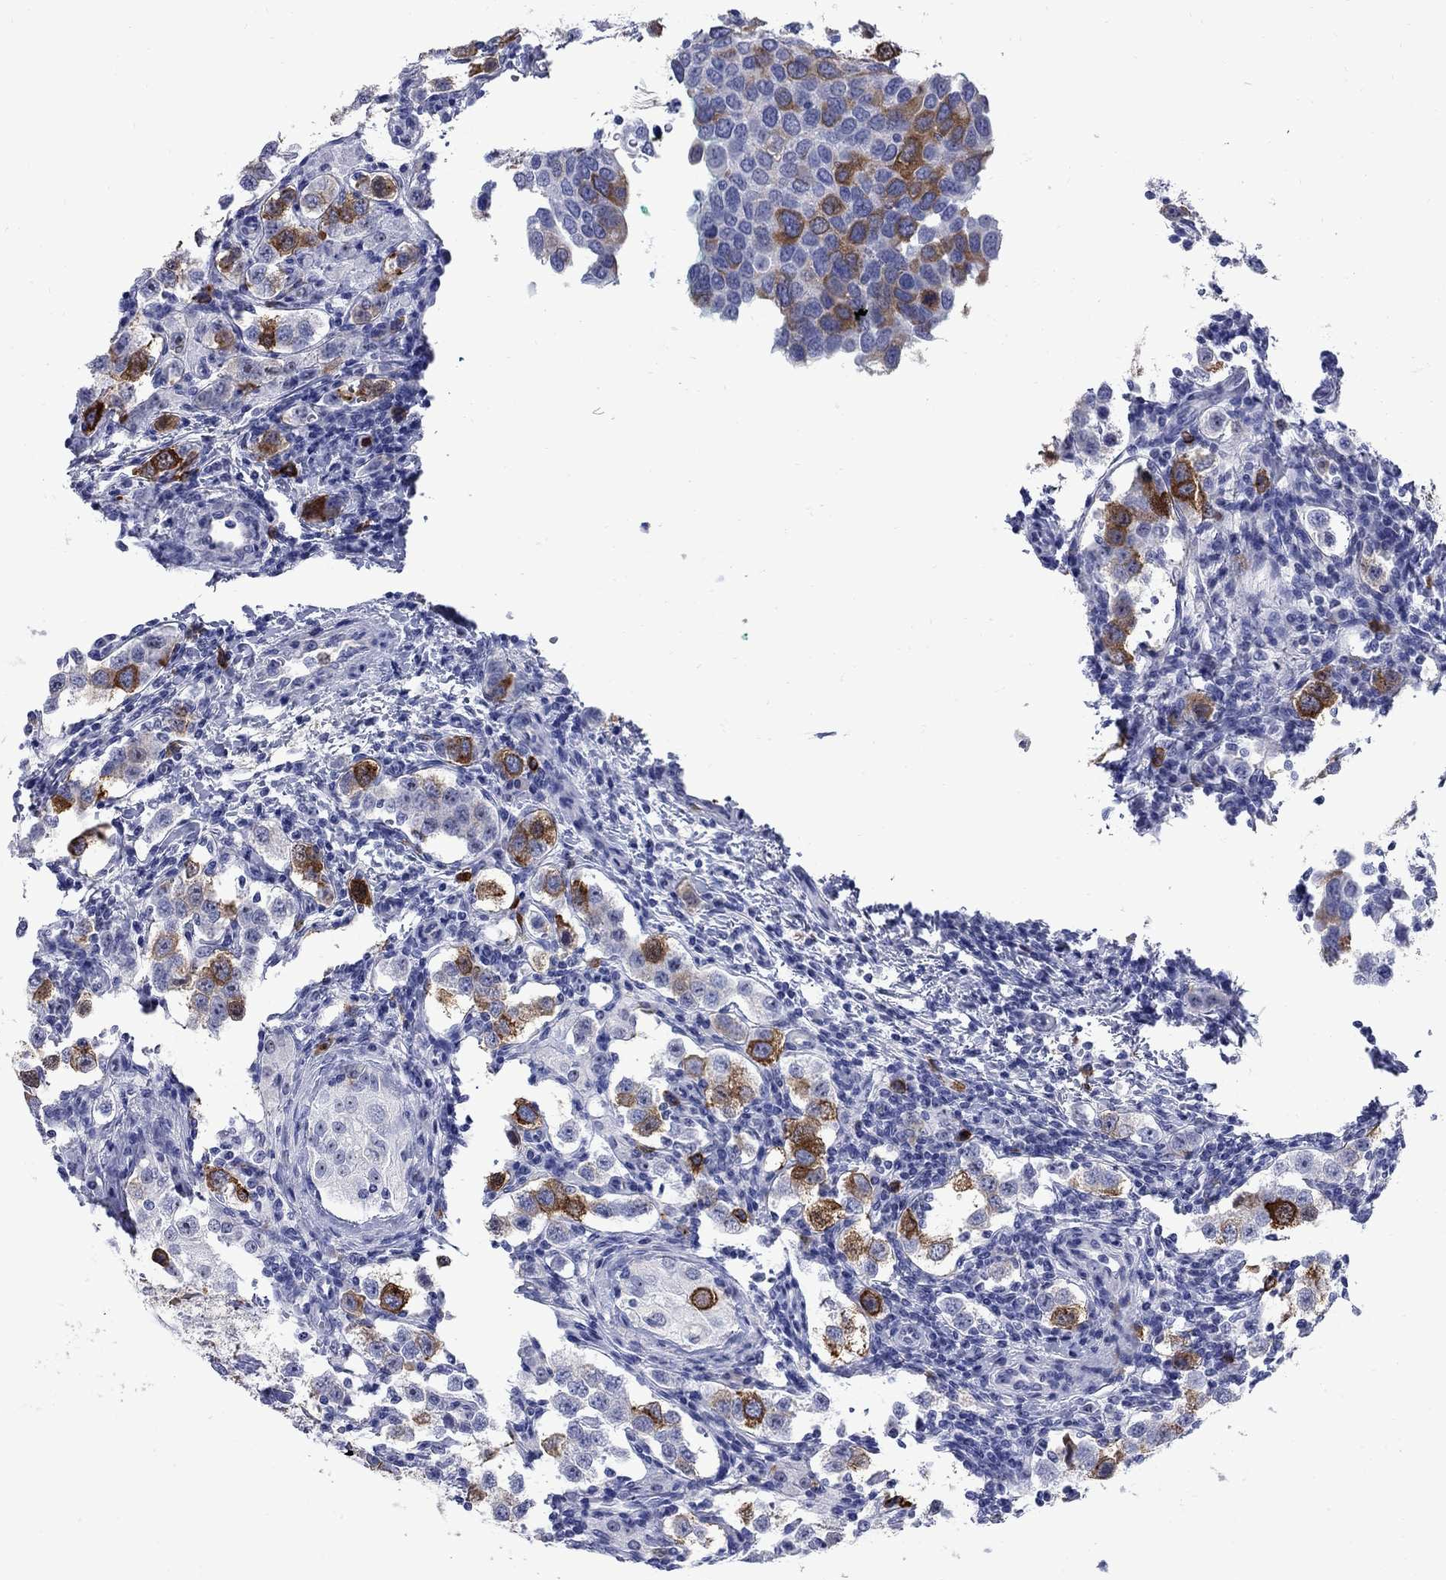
{"staining": {"intensity": "strong", "quantity": "25%-75%", "location": "cytoplasmic/membranous"}, "tissue": "testis cancer", "cell_type": "Tumor cells", "image_type": "cancer", "snomed": [{"axis": "morphology", "description": "Seminoma, NOS"}, {"axis": "topography", "description": "Testis"}], "caption": "Approximately 25%-75% of tumor cells in human testis seminoma reveal strong cytoplasmic/membranous protein positivity as visualized by brown immunohistochemical staining.", "gene": "TACC3", "patient": {"sex": "male", "age": 37}}